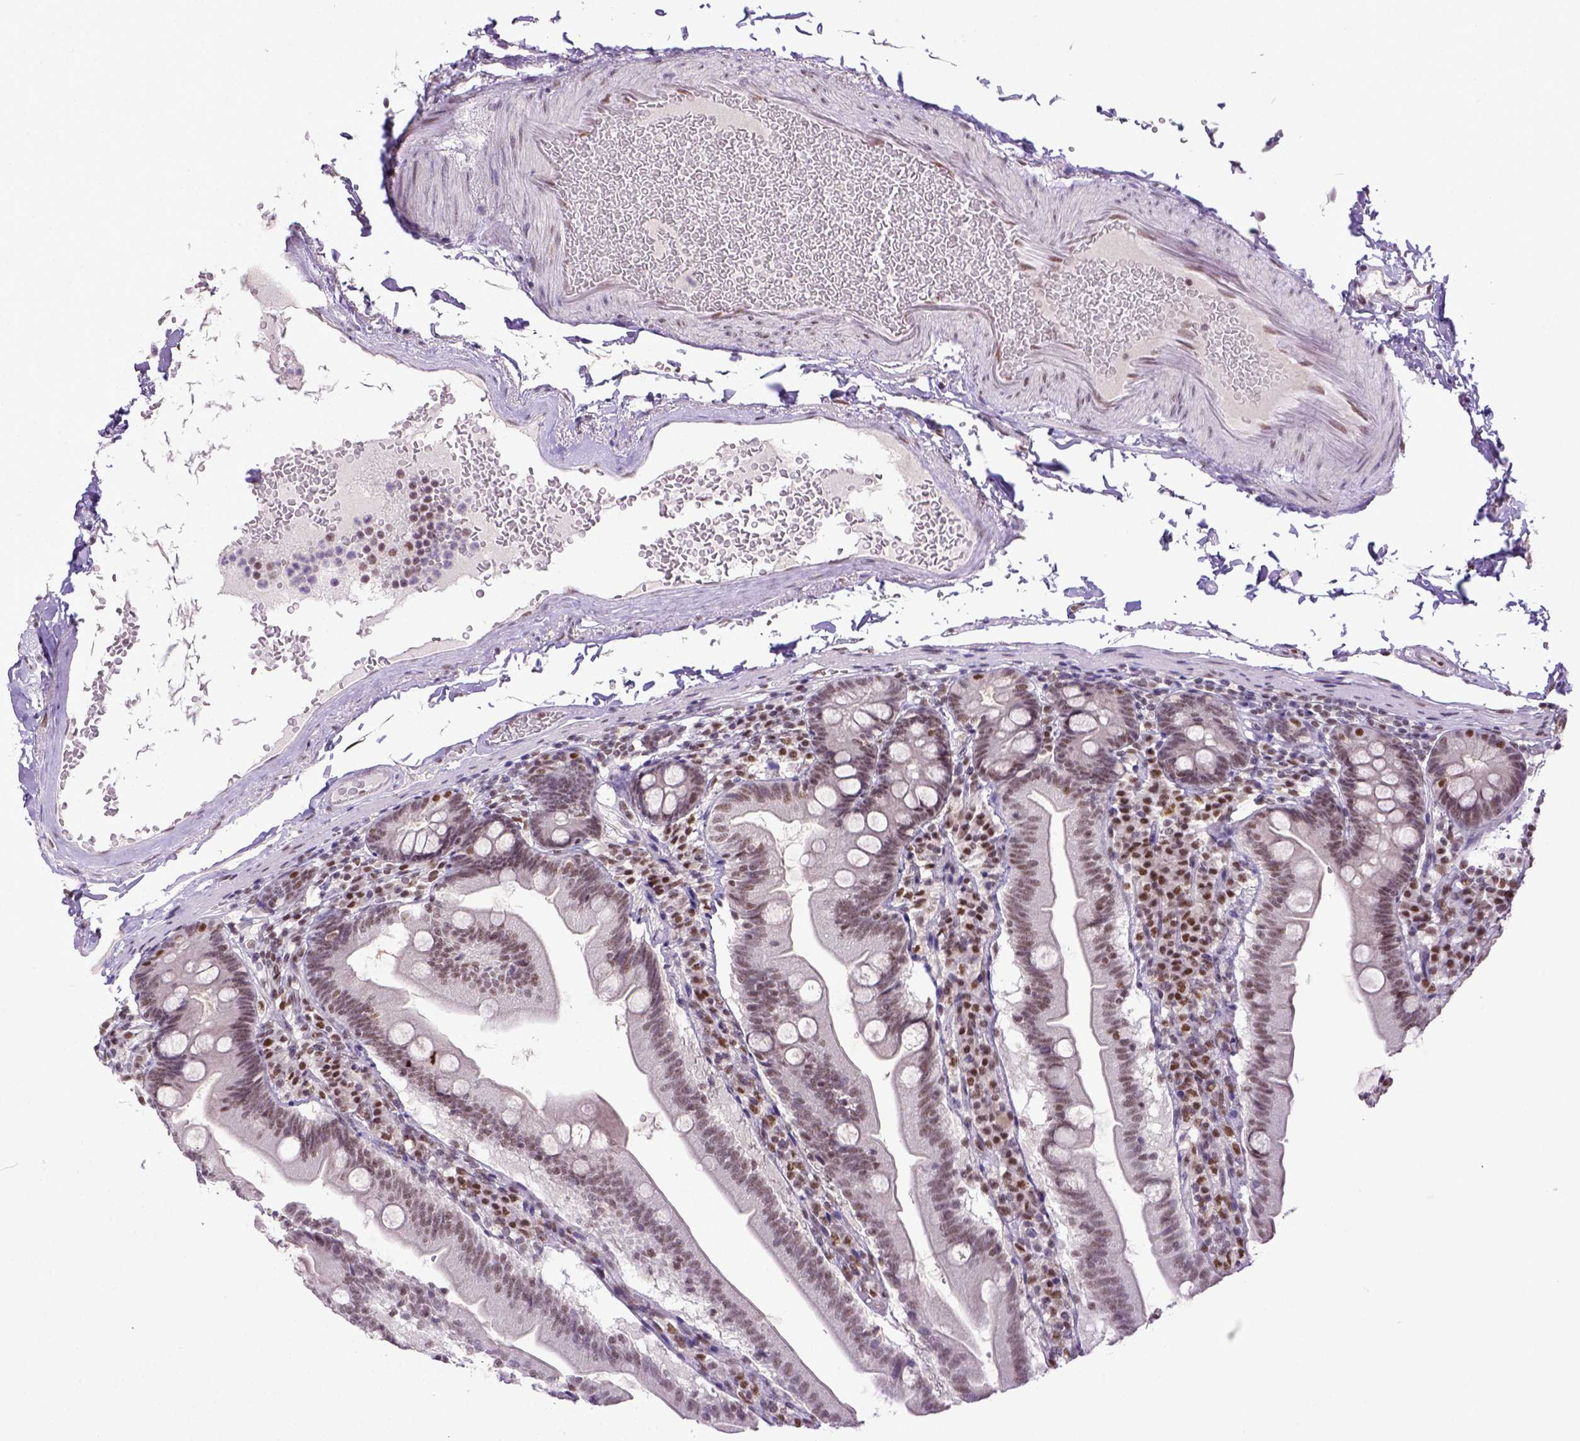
{"staining": {"intensity": "weak", "quantity": ">75%", "location": "nuclear"}, "tissue": "duodenum", "cell_type": "Glandular cells", "image_type": "normal", "snomed": [{"axis": "morphology", "description": "Normal tissue, NOS"}, {"axis": "topography", "description": "Duodenum"}], "caption": "Protein expression analysis of normal duodenum shows weak nuclear positivity in about >75% of glandular cells. The staining was performed using DAB, with brown indicating positive protein expression. Nuclei are stained blue with hematoxylin.", "gene": "ERCC1", "patient": {"sex": "female", "age": 67}}